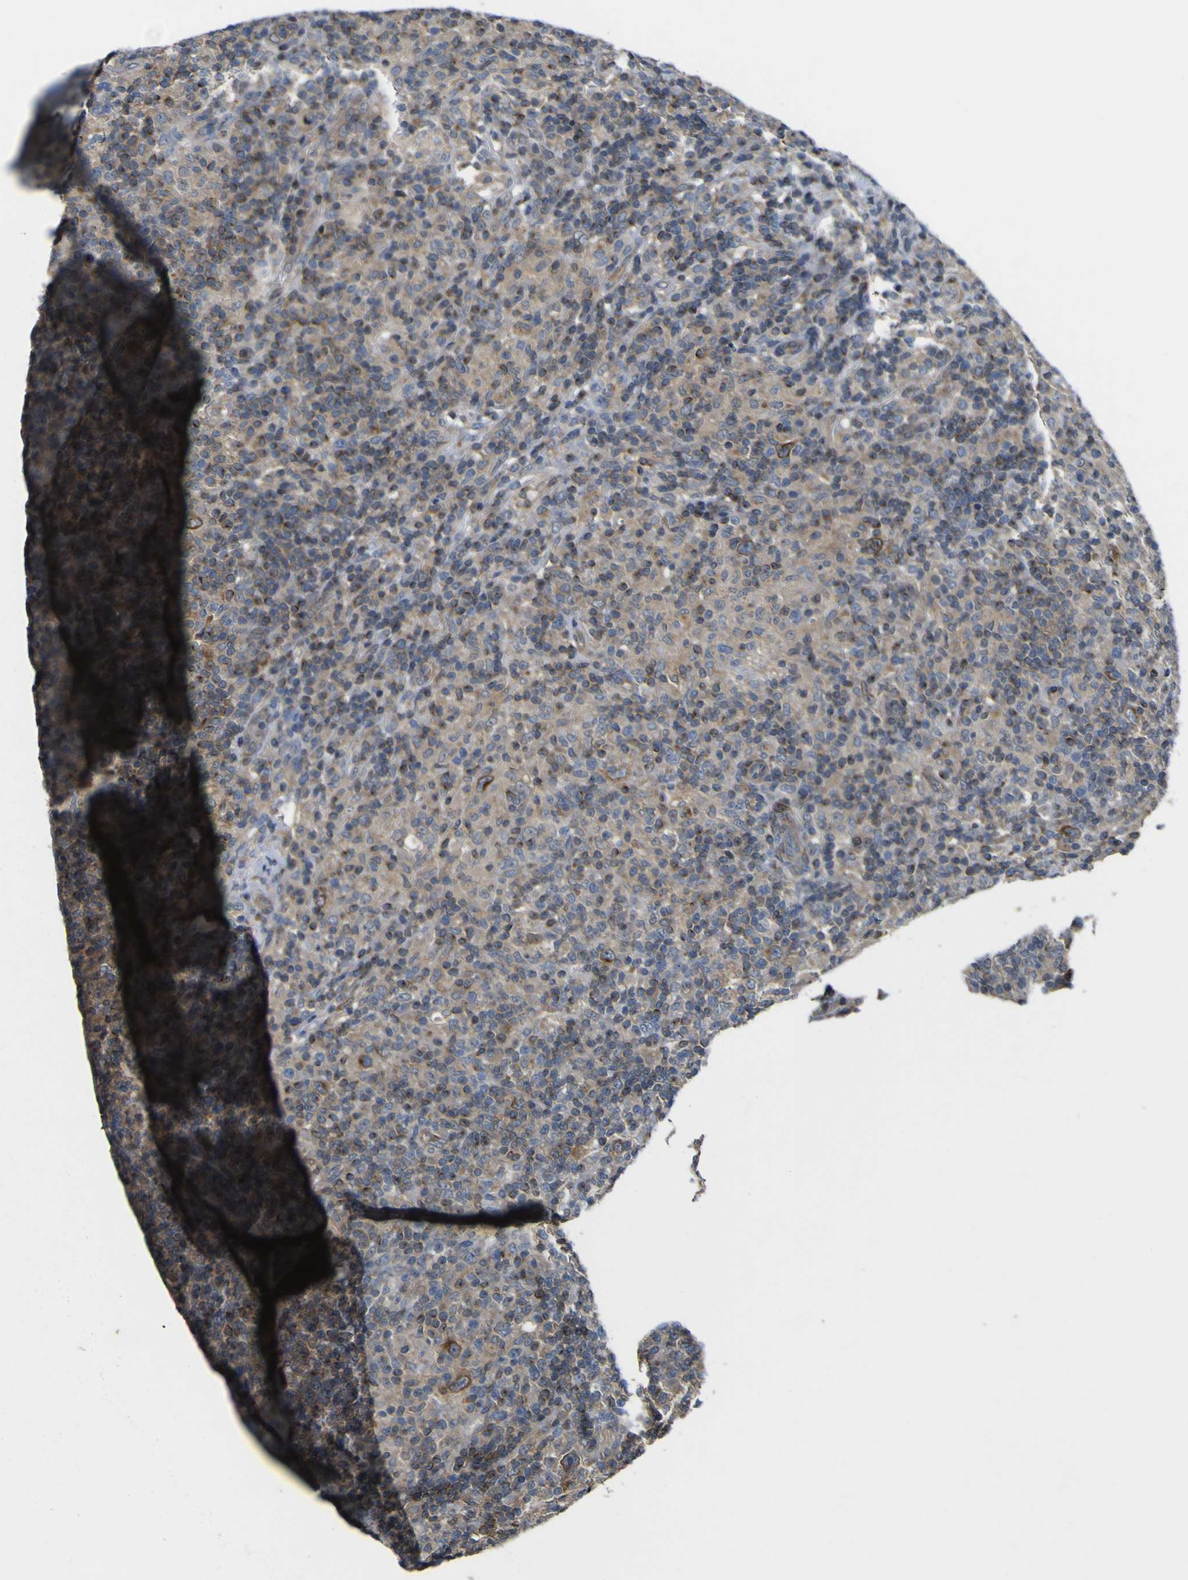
{"staining": {"intensity": "strong", "quantity": ">75%", "location": "cytoplasmic/membranous"}, "tissue": "lymphoma", "cell_type": "Tumor cells", "image_type": "cancer", "snomed": [{"axis": "morphology", "description": "Hodgkin's disease, NOS"}, {"axis": "topography", "description": "Lymph node"}], "caption": "An immunohistochemistry (IHC) histopathology image of neoplastic tissue is shown. Protein staining in brown shows strong cytoplasmic/membranous positivity in Hodgkin's disease within tumor cells. The staining is performed using DAB (3,3'-diaminobenzidine) brown chromogen to label protein expression. The nuclei are counter-stained blue using hematoxylin.", "gene": "EML2", "patient": {"sex": "male", "age": 70}}